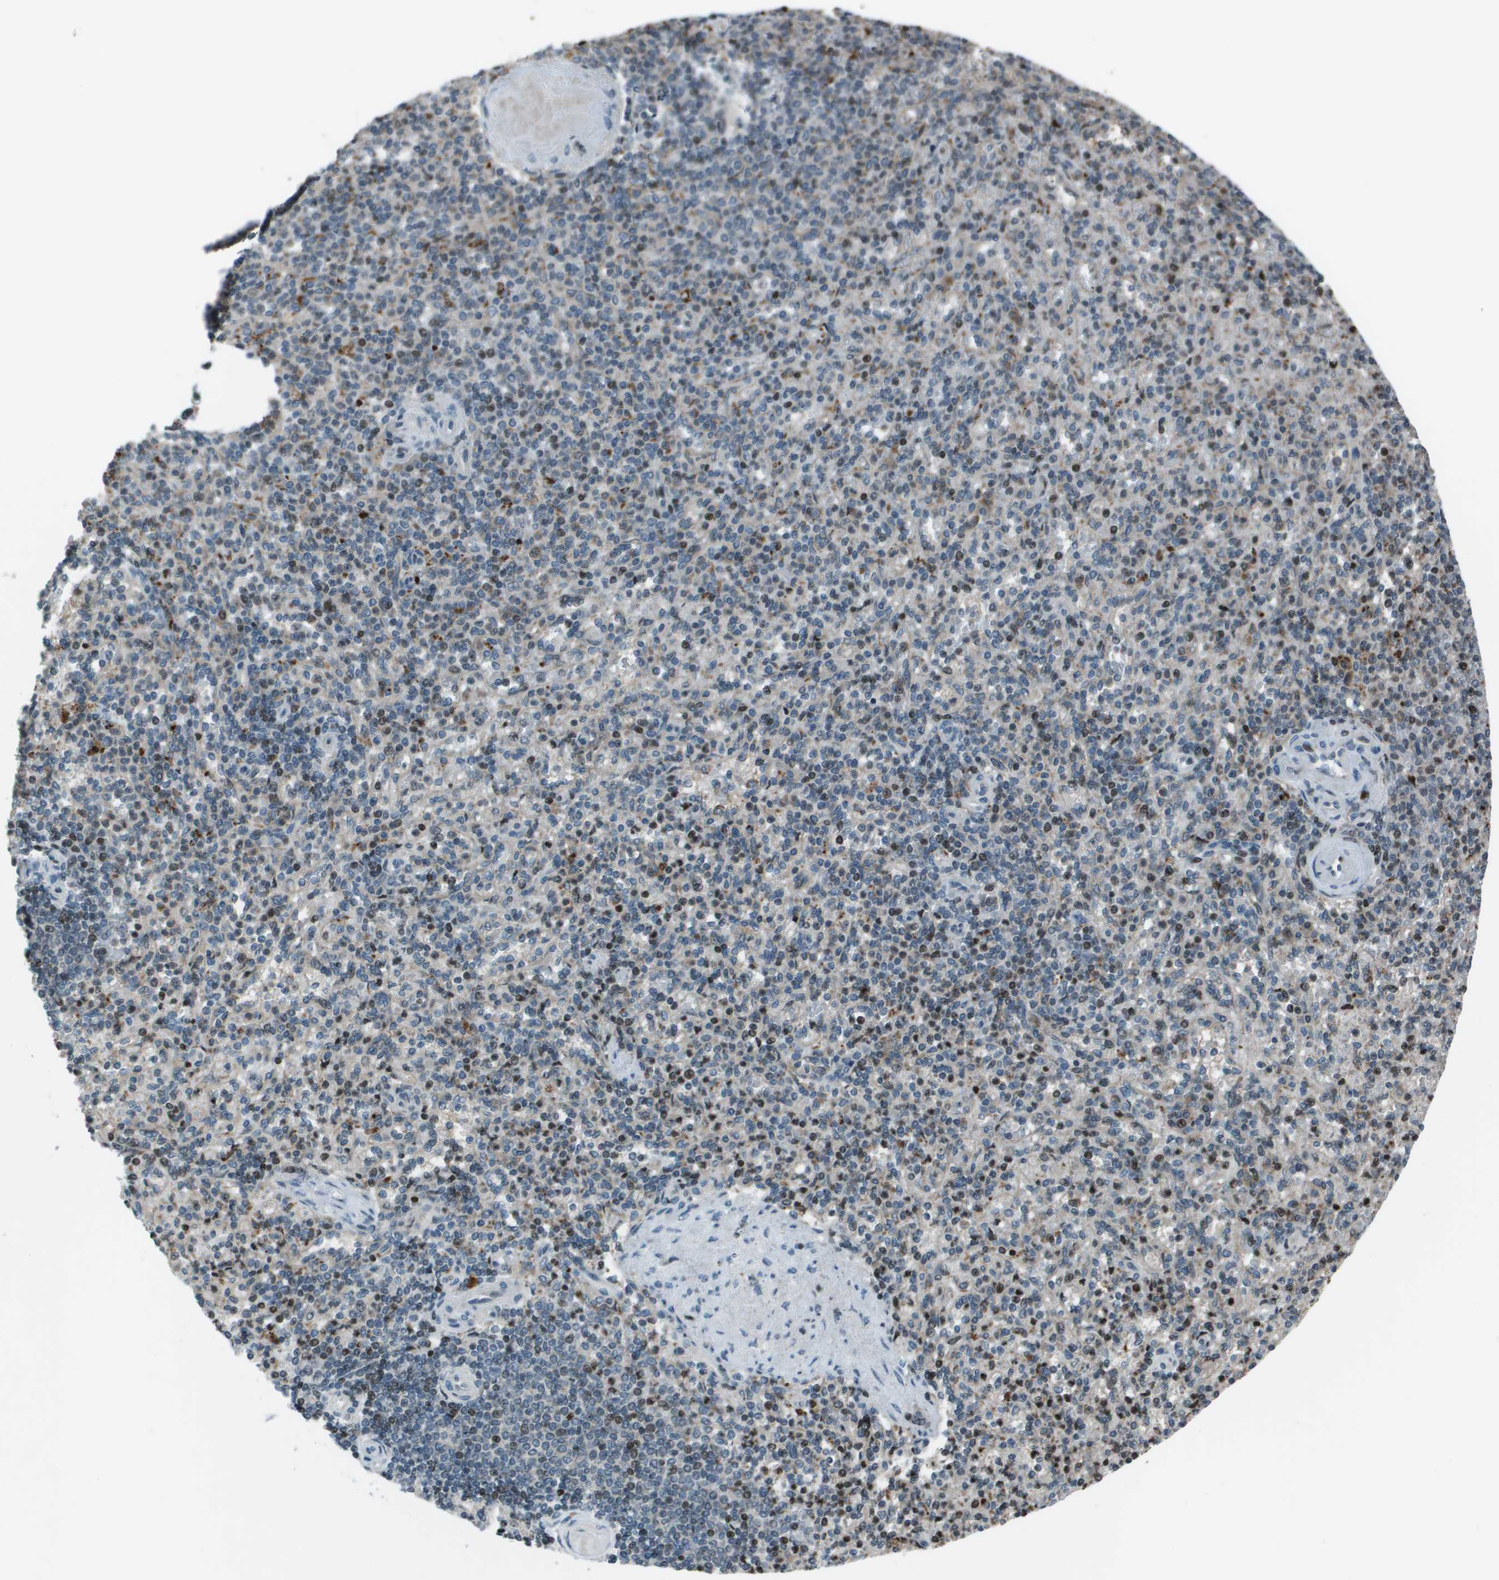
{"staining": {"intensity": "moderate", "quantity": "<25%", "location": "nuclear"}, "tissue": "spleen", "cell_type": "Cells in red pulp", "image_type": "normal", "snomed": [{"axis": "morphology", "description": "Normal tissue, NOS"}, {"axis": "topography", "description": "Spleen"}], "caption": "Spleen stained with DAB immunohistochemistry (IHC) shows low levels of moderate nuclear staining in approximately <25% of cells in red pulp. (brown staining indicates protein expression, while blue staining denotes nuclei).", "gene": "CXCL12", "patient": {"sex": "female", "age": 74}}